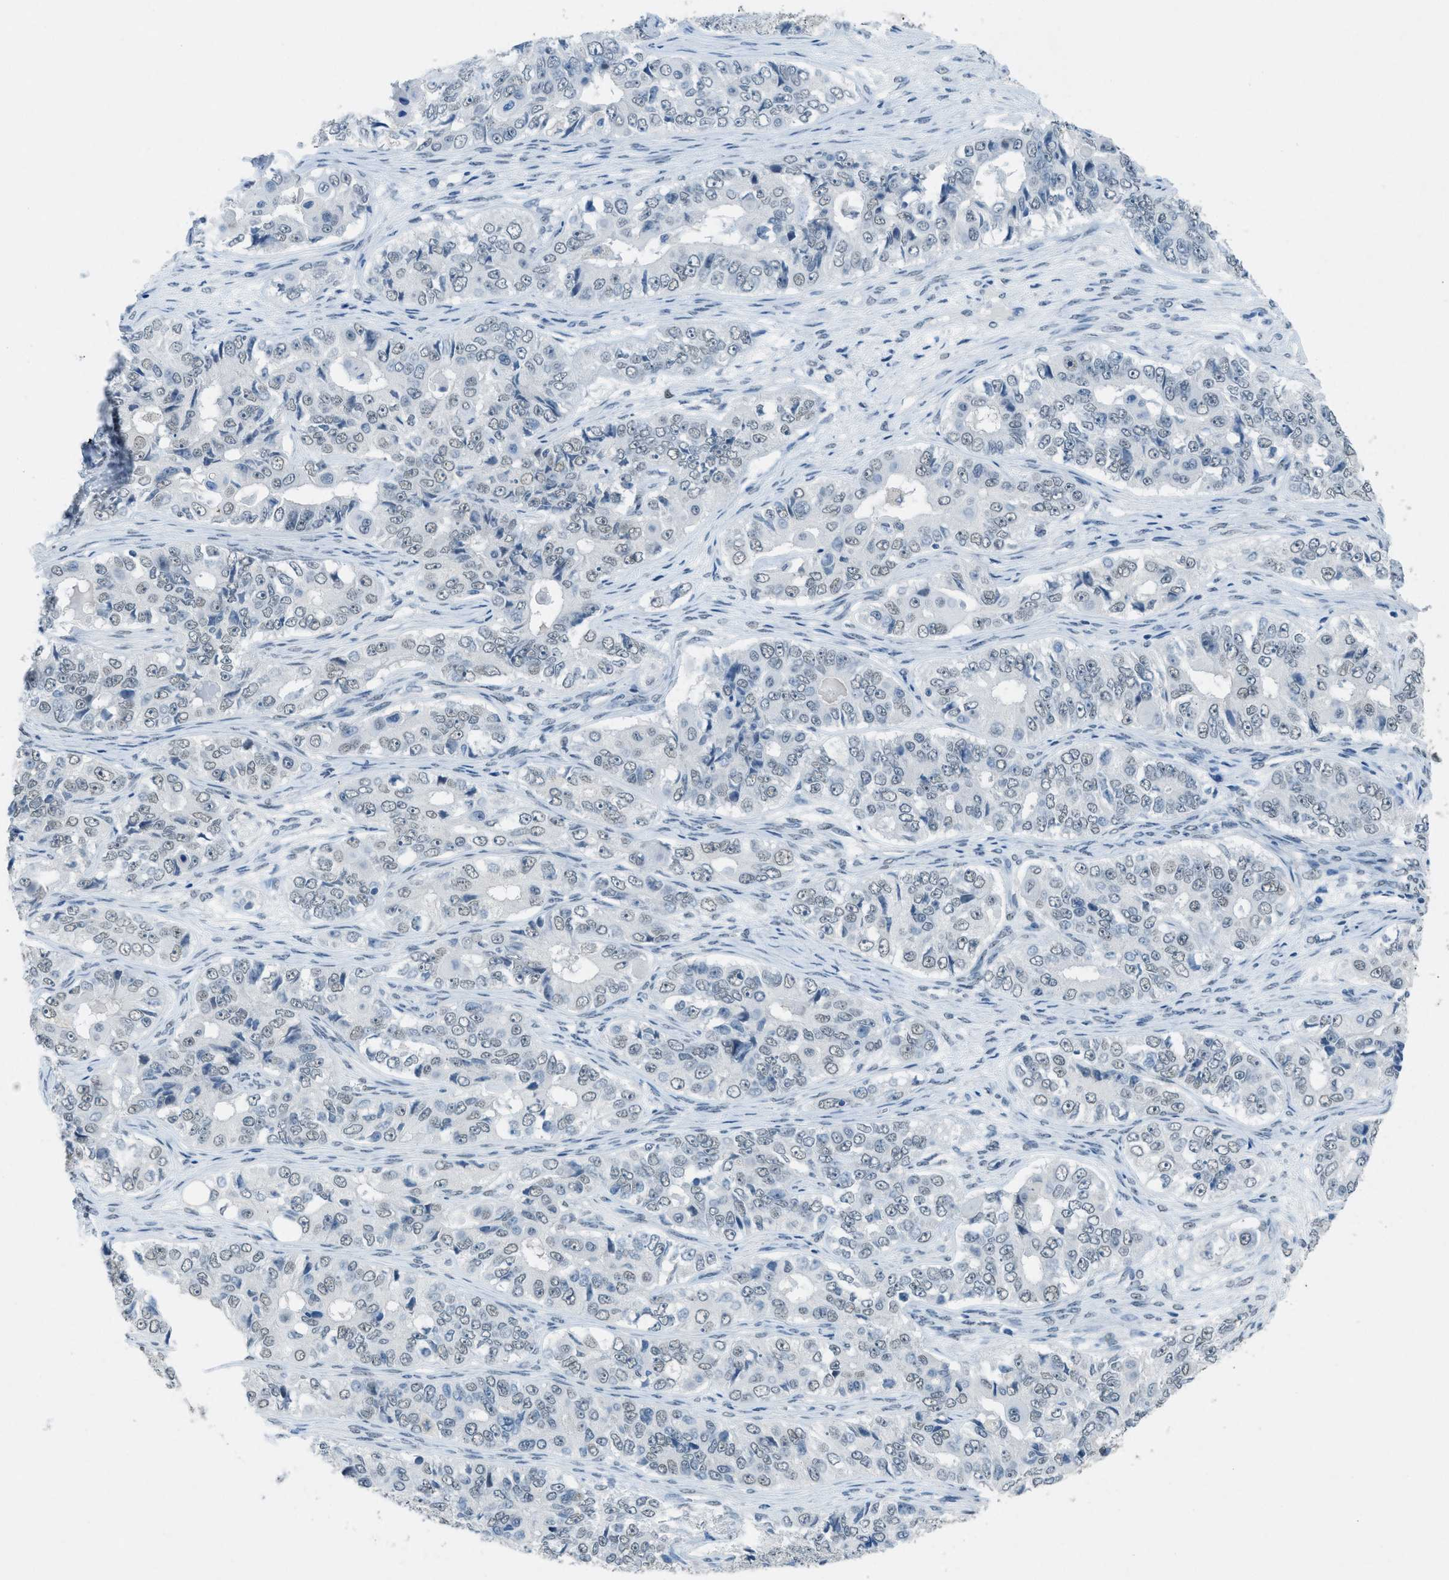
{"staining": {"intensity": "weak", "quantity": "<25%", "location": "nuclear"}, "tissue": "ovarian cancer", "cell_type": "Tumor cells", "image_type": "cancer", "snomed": [{"axis": "morphology", "description": "Carcinoma, endometroid"}, {"axis": "topography", "description": "Ovary"}], "caption": "Tumor cells are negative for protein expression in human endometroid carcinoma (ovarian).", "gene": "TTC13", "patient": {"sex": "female", "age": 51}}